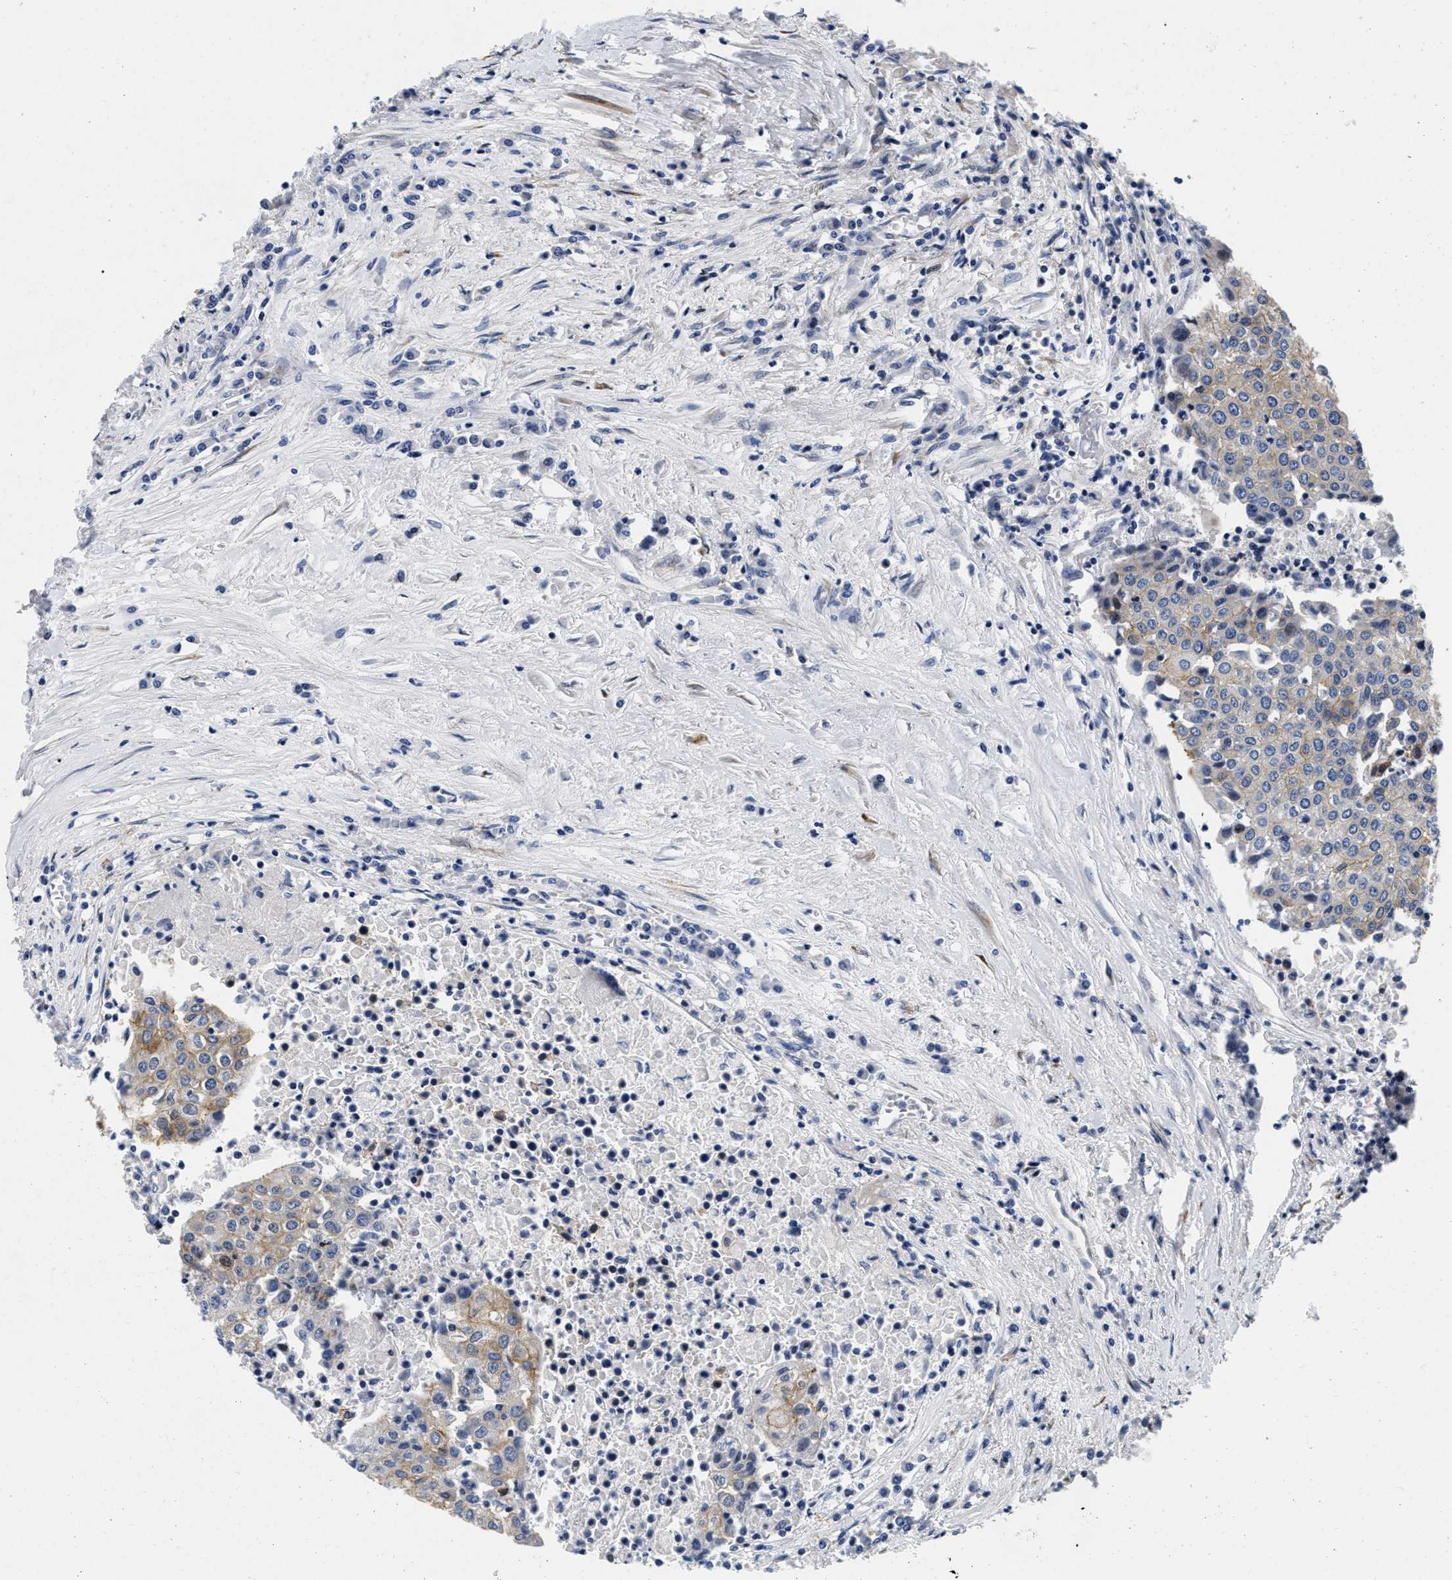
{"staining": {"intensity": "moderate", "quantity": "<25%", "location": "cytoplasmic/membranous"}, "tissue": "urothelial cancer", "cell_type": "Tumor cells", "image_type": "cancer", "snomed": [{"axis": "morphology", "description": "Urothelial carcinoma, High grade"}, {"axis": "topography", "description": "Urinary bladder"}], "caption": "Protein staining shows moderate cytoplasmic/membranous positivity in about <25% of tumor cells in urothelial carcinoma (high-grade).", "gene": "LAD1", "patient": {"sex": "female", "age": 85}}